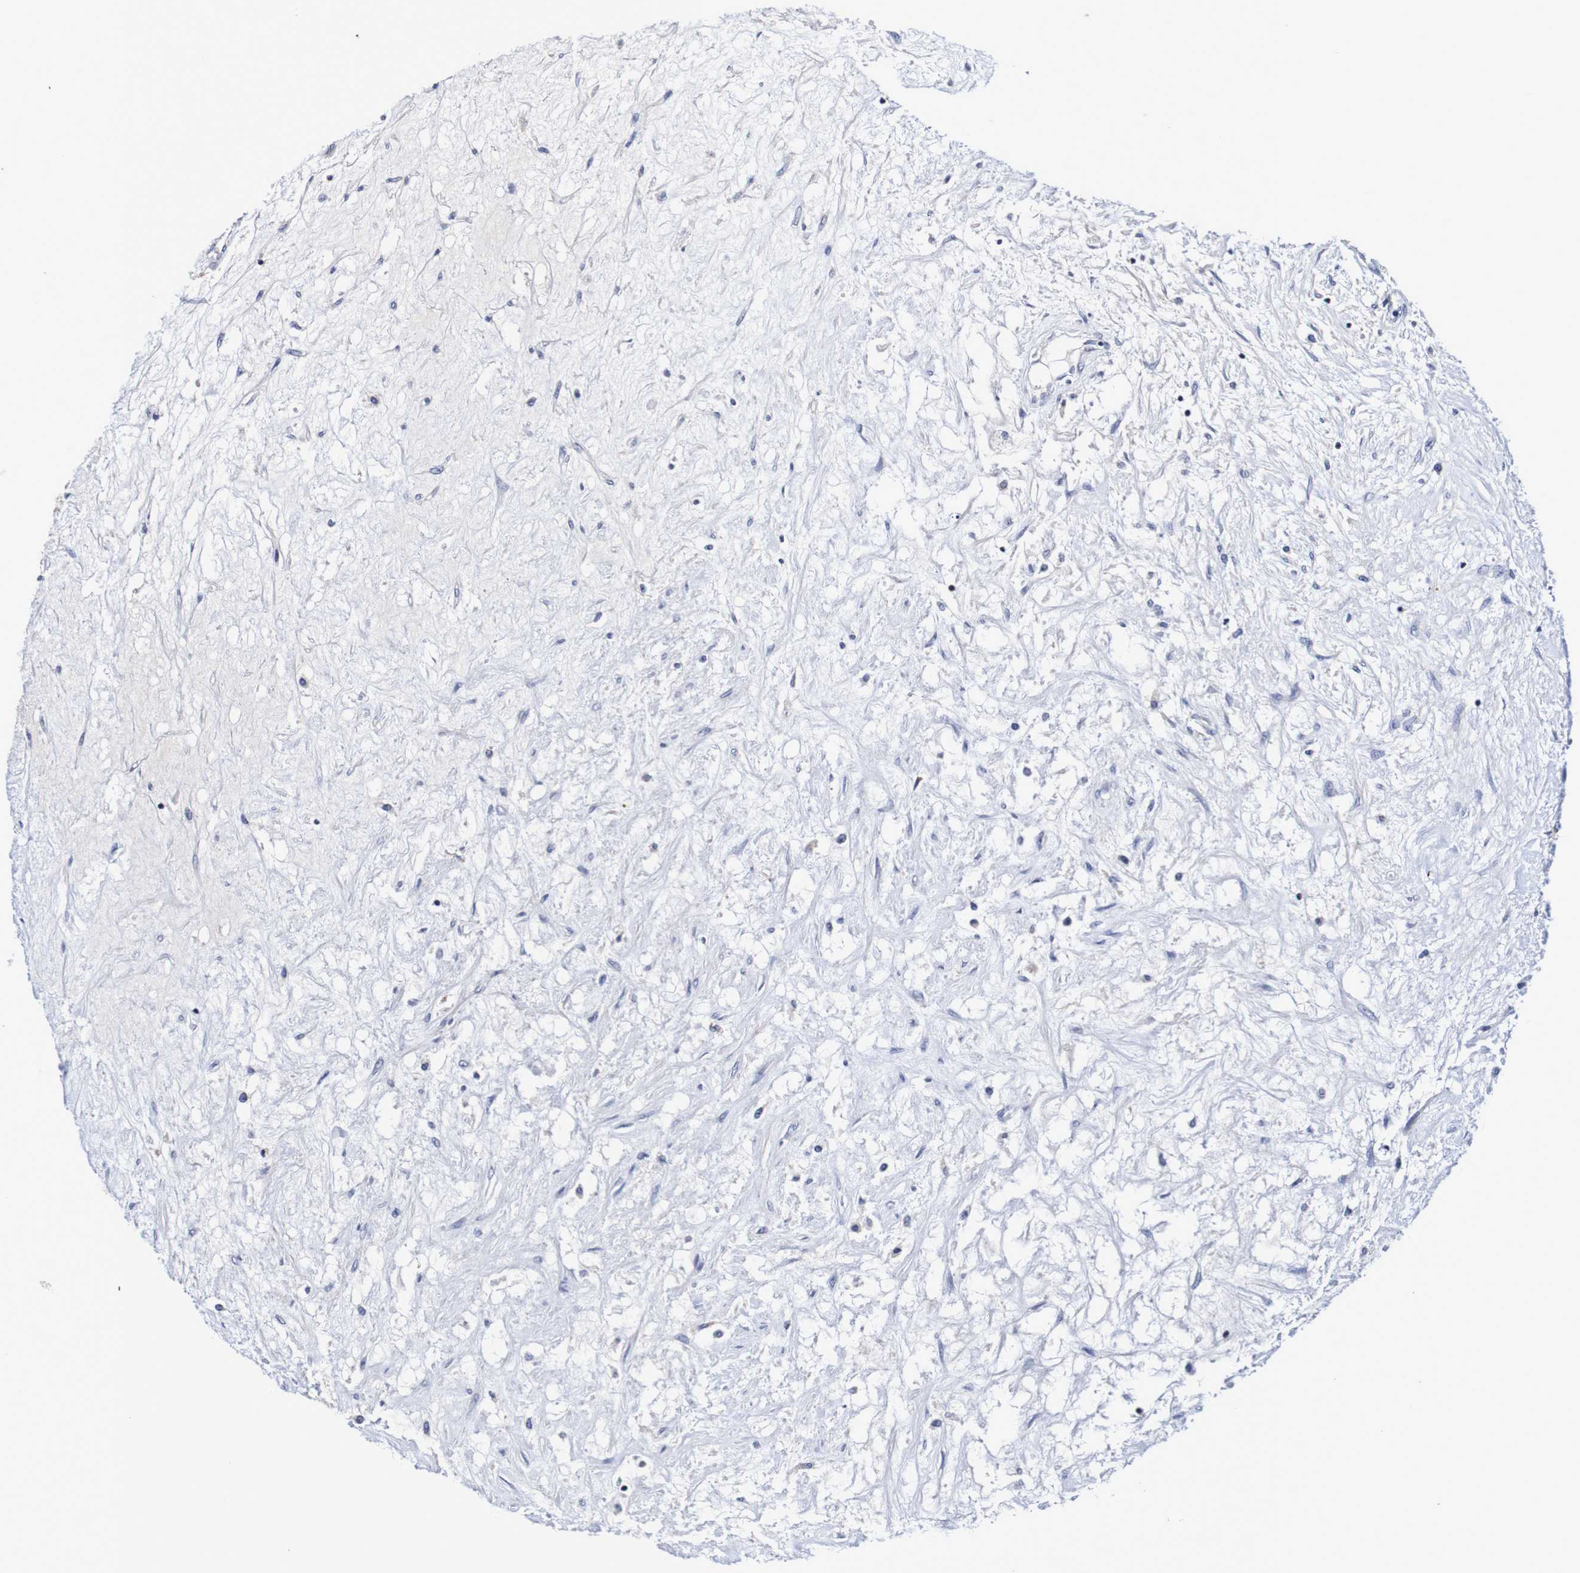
{"staining": {"intensity": "negative", "quantity": "none", "location": "none"}, "tissue": "renal cancer", "cell_type": "Tumor cells", "image_type": "cancer", "snomed": [{"axis": "morphology", "description": "Adenocarcinoma, NOS"}, {"axis": "topography", "description": "Kidney"}], "caption": "DAB immunohistochemical staining of renal cancer (adenocarcinoma) displays no significant staining in tumor cells.", "gene": "ACVR1C", "patient": {"sex": "male", "age": 68}}